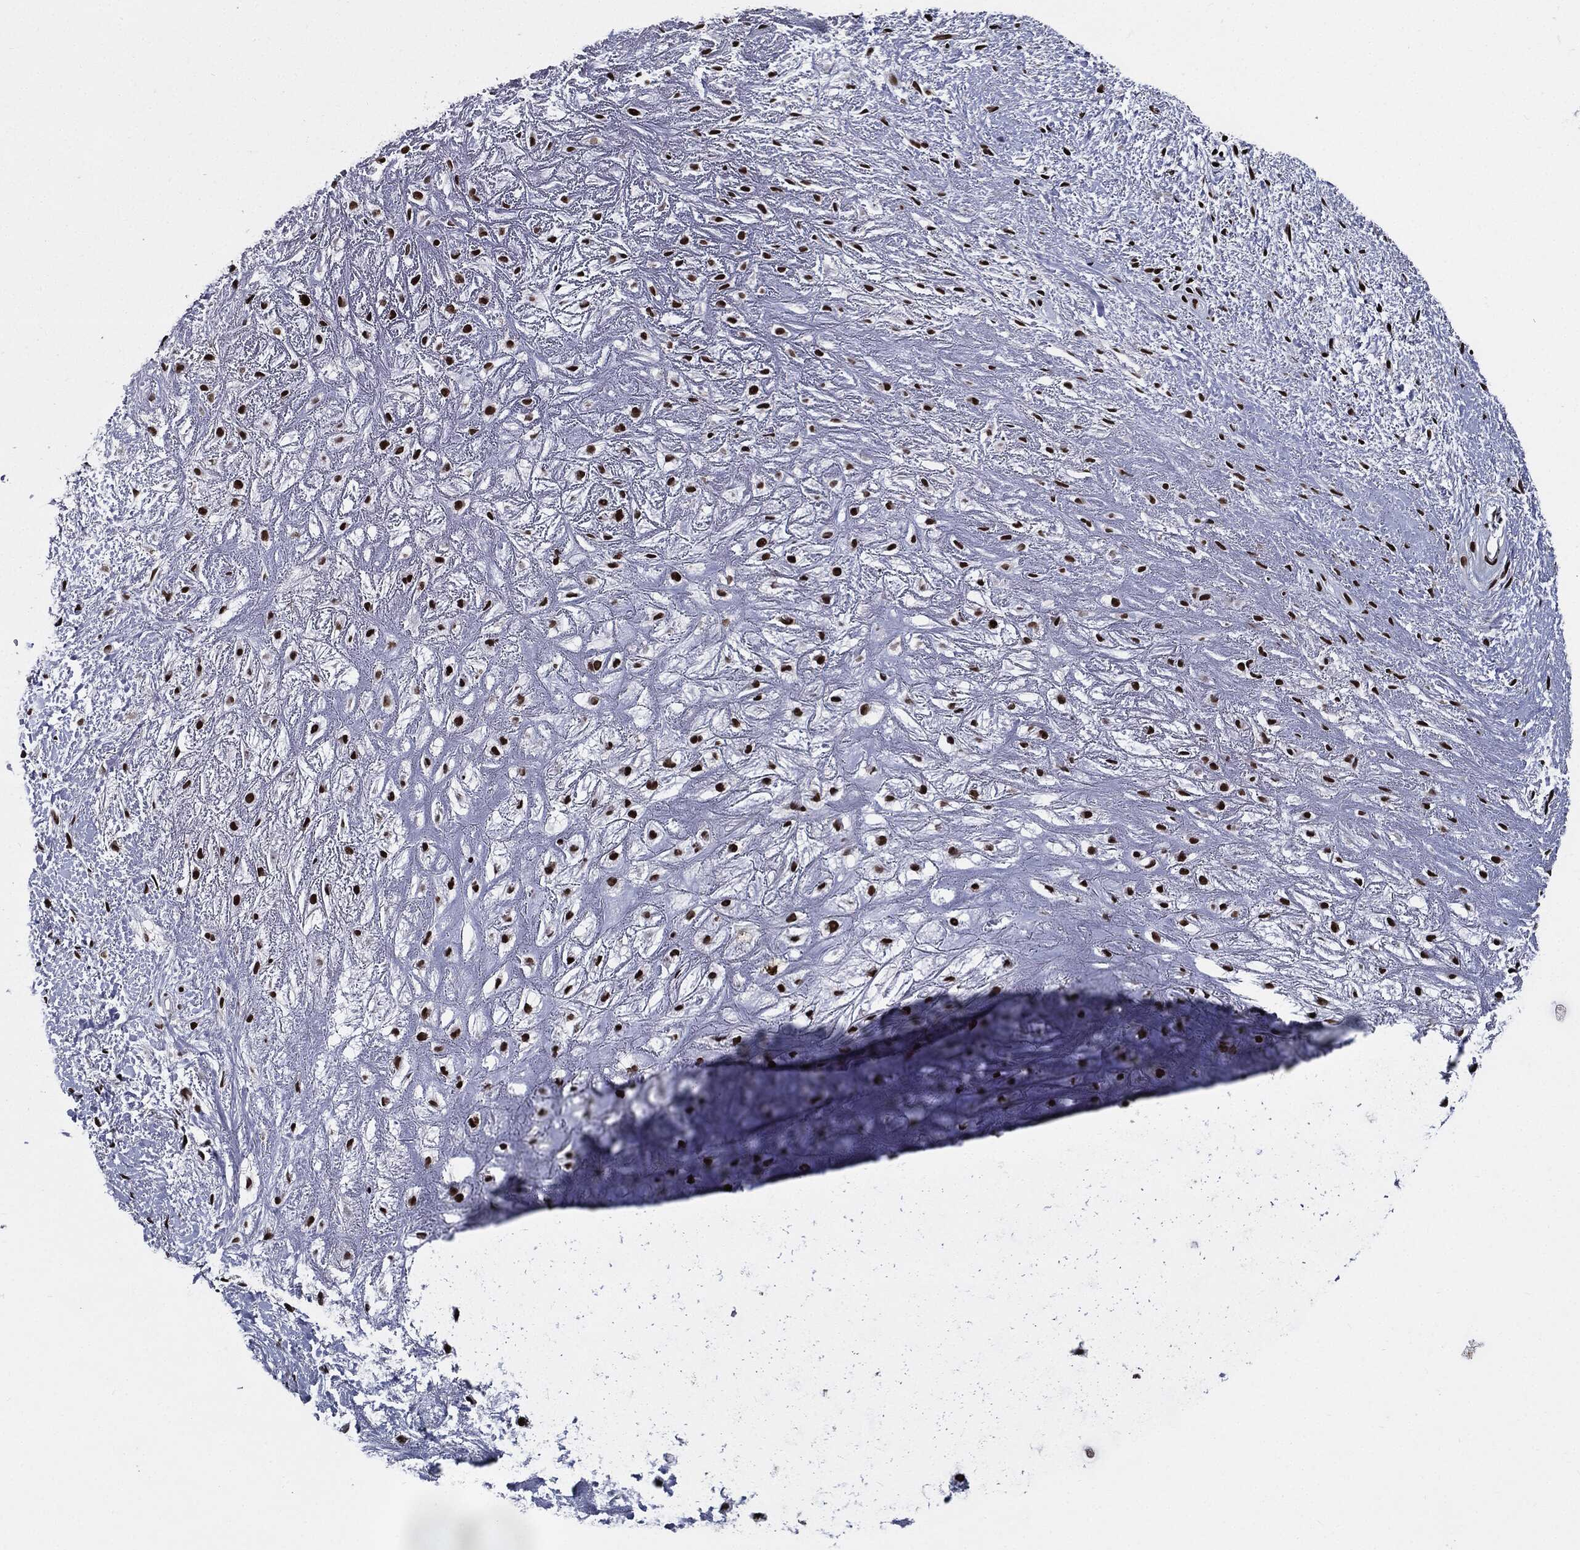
{"staining": {"intensity": "negative", "quantity": "none", "location": "none"}, "tissue": "adipose tissue", "cell_type": "Adipocytes", "image_type": "normal", "snomed": [{"axis": "morphology", "description": "Normal tissue, NOS"}, {"axis": "morphology", "description": "Squamous cell carcinoma, NOS"}, {"axis": "topography", "description": "Cartilage tissue"}, {"axis": "topography", "description": "Head-Neck"}], "caption": "This is a micrograph of immunohistochemistry (IHC) staining of unremarkable adipose tissue, which shows no positivity in adipocytes. (IHC, brightfield microscopy, high magnification).", "gene": "ZFP91", "patient": {"sex": "male", "age": 62}}